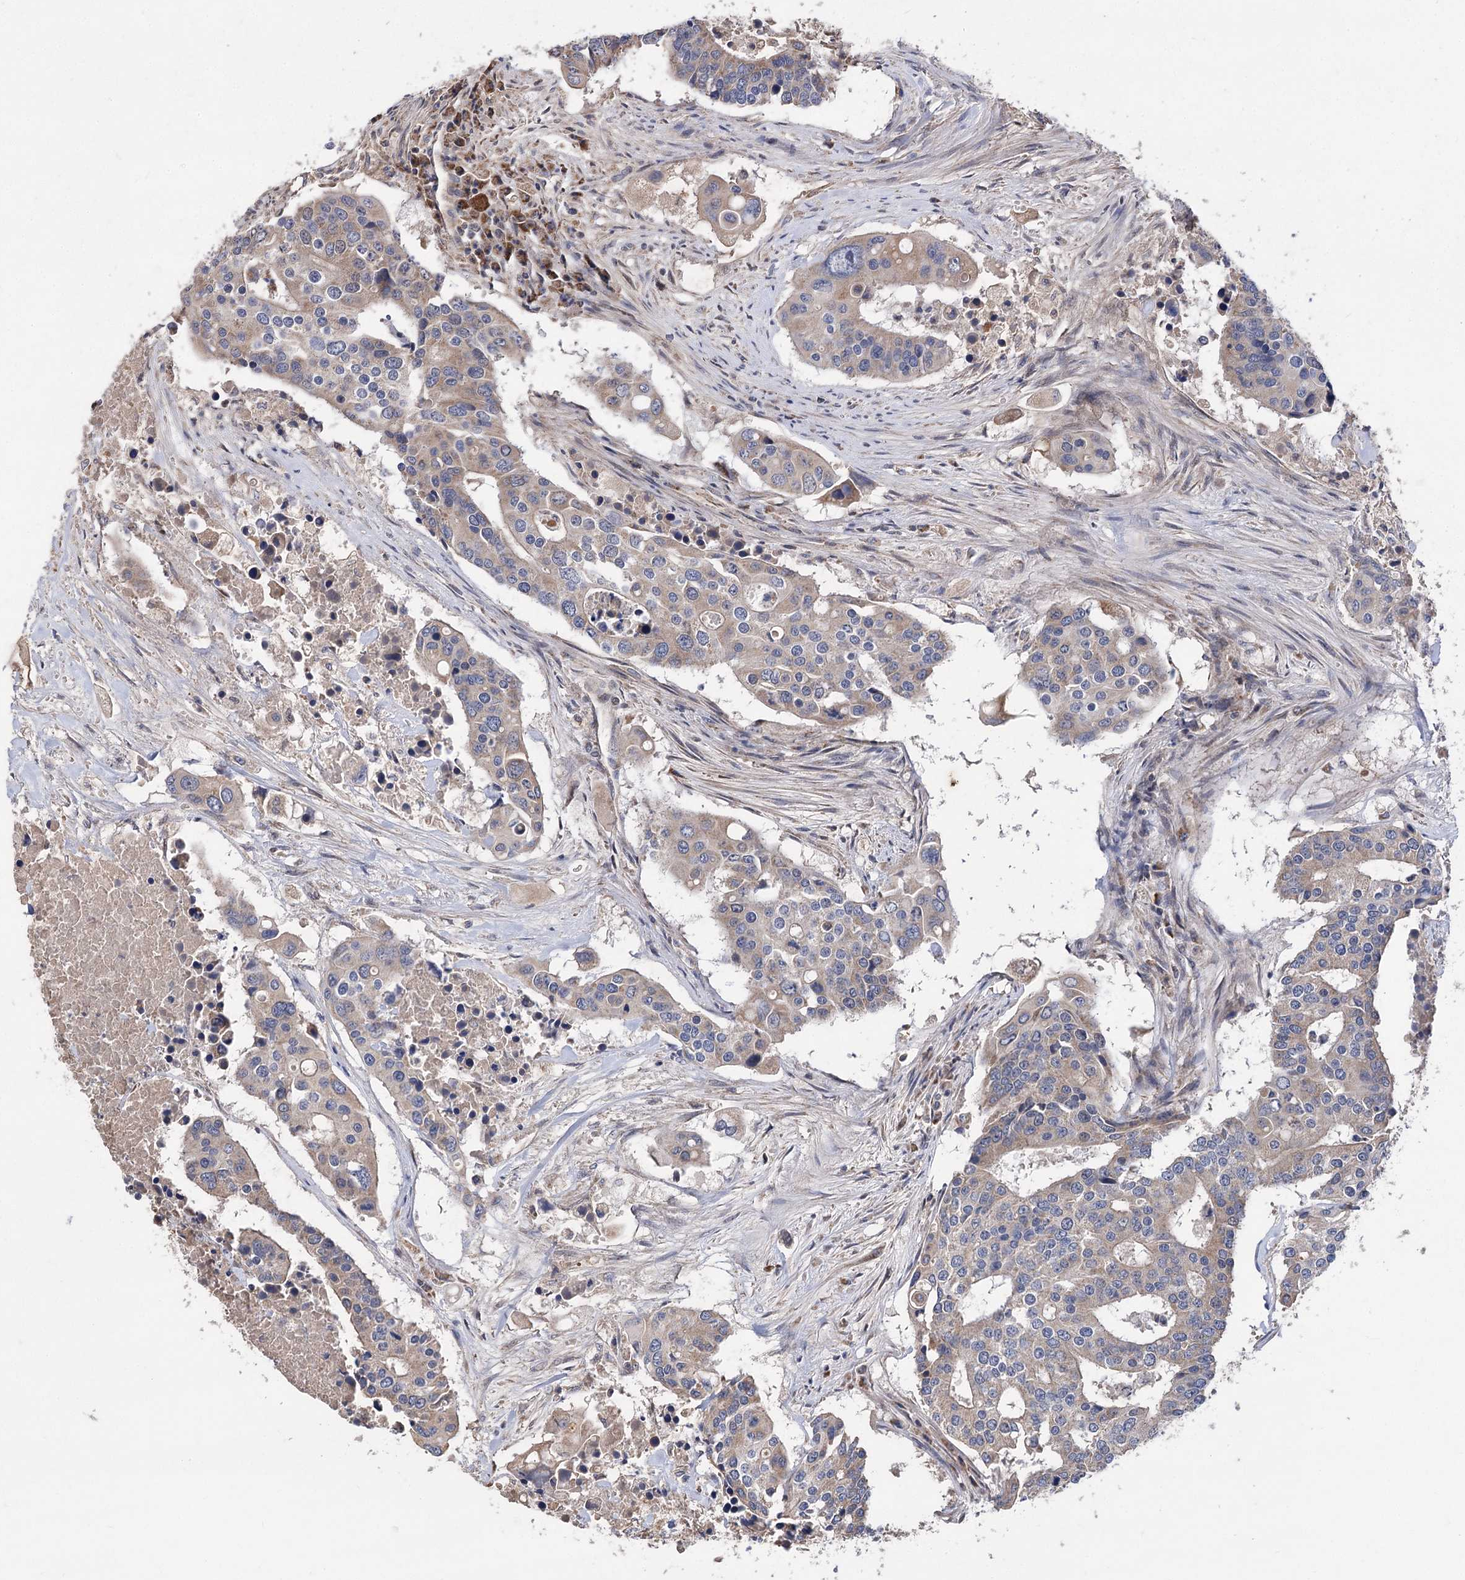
{"staining": {"intensity": "weak", "quantity": "25%-75%", "location": "cytoplasmic/membranous"}, "tissue": "colorectal cancer", "cell_type": "Tumor cells", "image_type": "cancer", "snomed": [{"axis": "morphology", "description": "Adenocarcinoma, NOS"}, {"axis": "topography", "description": "Colon"}], "caption": "Protein analysis of adenocarcinoma (colorectal) tissue displays weak cytoplasmic/membranous staining in about 25%-75% of tumor cells.", "gene": "RASSF3", "patient": {"sex": "male", "age": 77}}